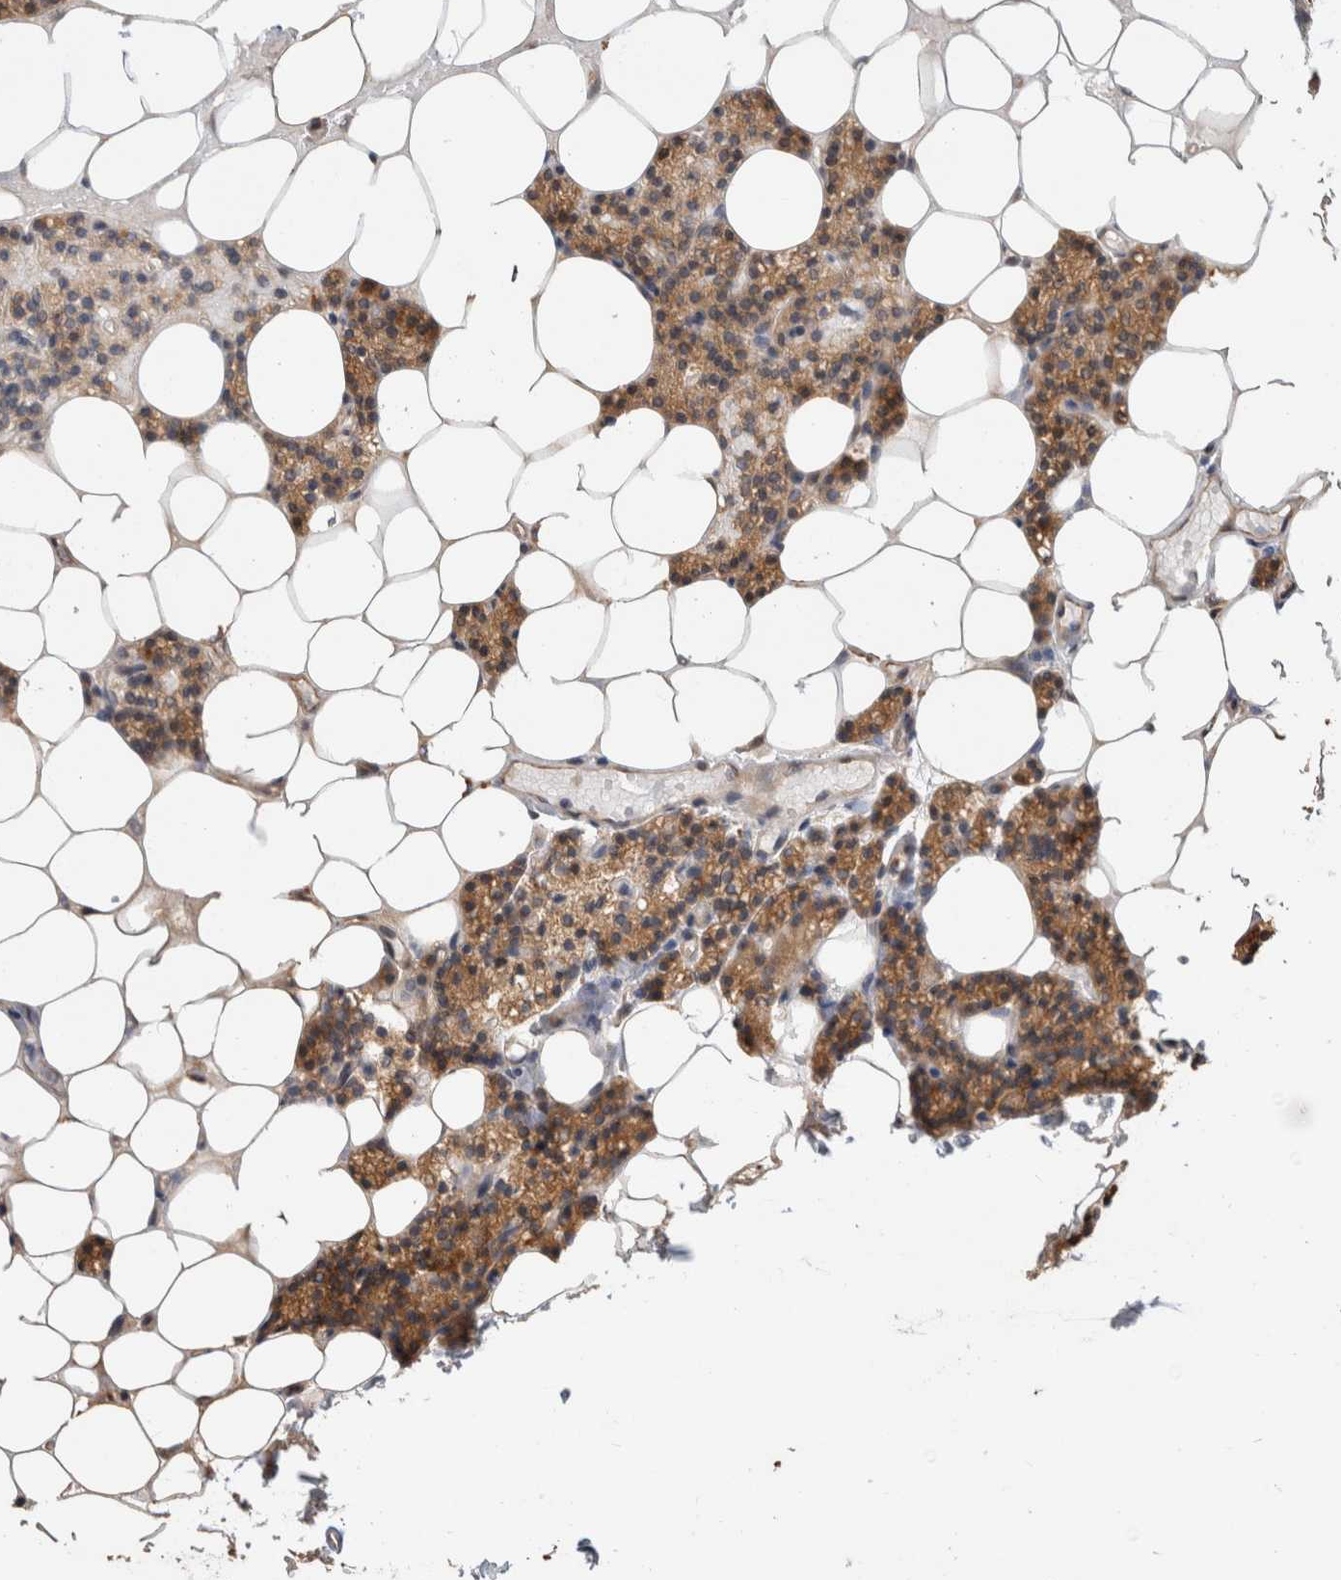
{"staining": {"intensity": "moderate", "quantity": ">75%", "location": "cytoplasmic/membranous"}, "tissue": "parathyroid gland", "cell_type": "Glandular cells", "image_type": "normal", "snomed": [{"axis": "morphology", "description": "Normal tissue, NOS"}, {"axis": "topography", "description": "Parathyroid gland"}], "caption": "Immunohistochemistry (IHC) histopathology image of normal parathyroid gland stained for a protein (brown), which shows medium levels of moderate cytoplasmic/membranous positivity in approximately >75% of glandular cells.", "gene": "CLIP1", "patient": {"sex": "male", "age": 75}}